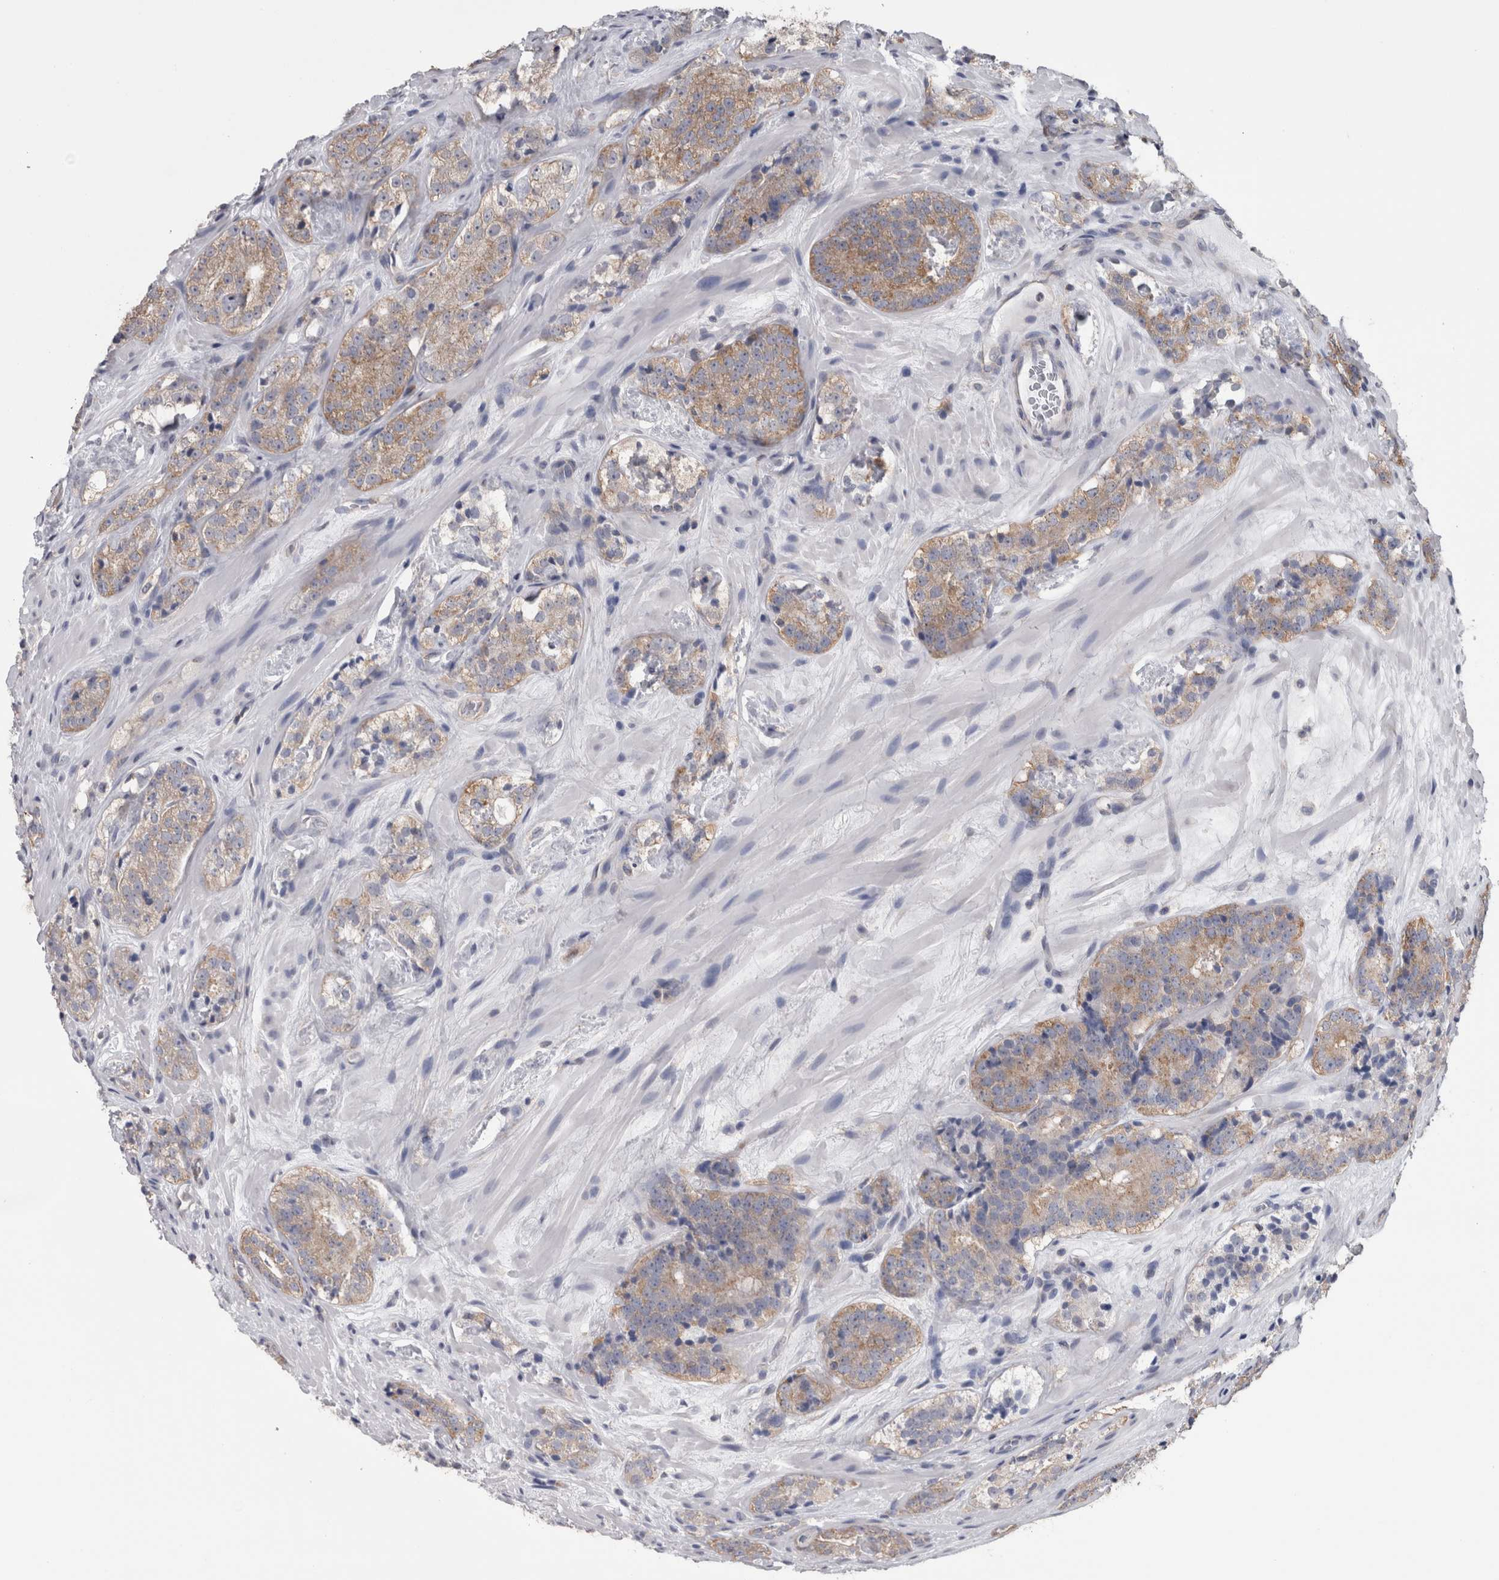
{"staining": {"intensity": "moderate", "quantity": ">75%", "location": "cytoplasmic/membranous"}, "tissue": "prostate cancer", "cell_type": "Tumor cells", "image_type": "cancer", "snomed": [{"axis": "morphology", "description": "Adenocarcinoma, High grade"}, {"axis": "topography", "description": "Prostate"}], "caption": "Tumor cells demonstrate moderate cytoplasmic/membranous staining in about >75% of cells in prostate cancer.", "gene": "DDX6", "patient": {"sex": "male", "age": 56}}